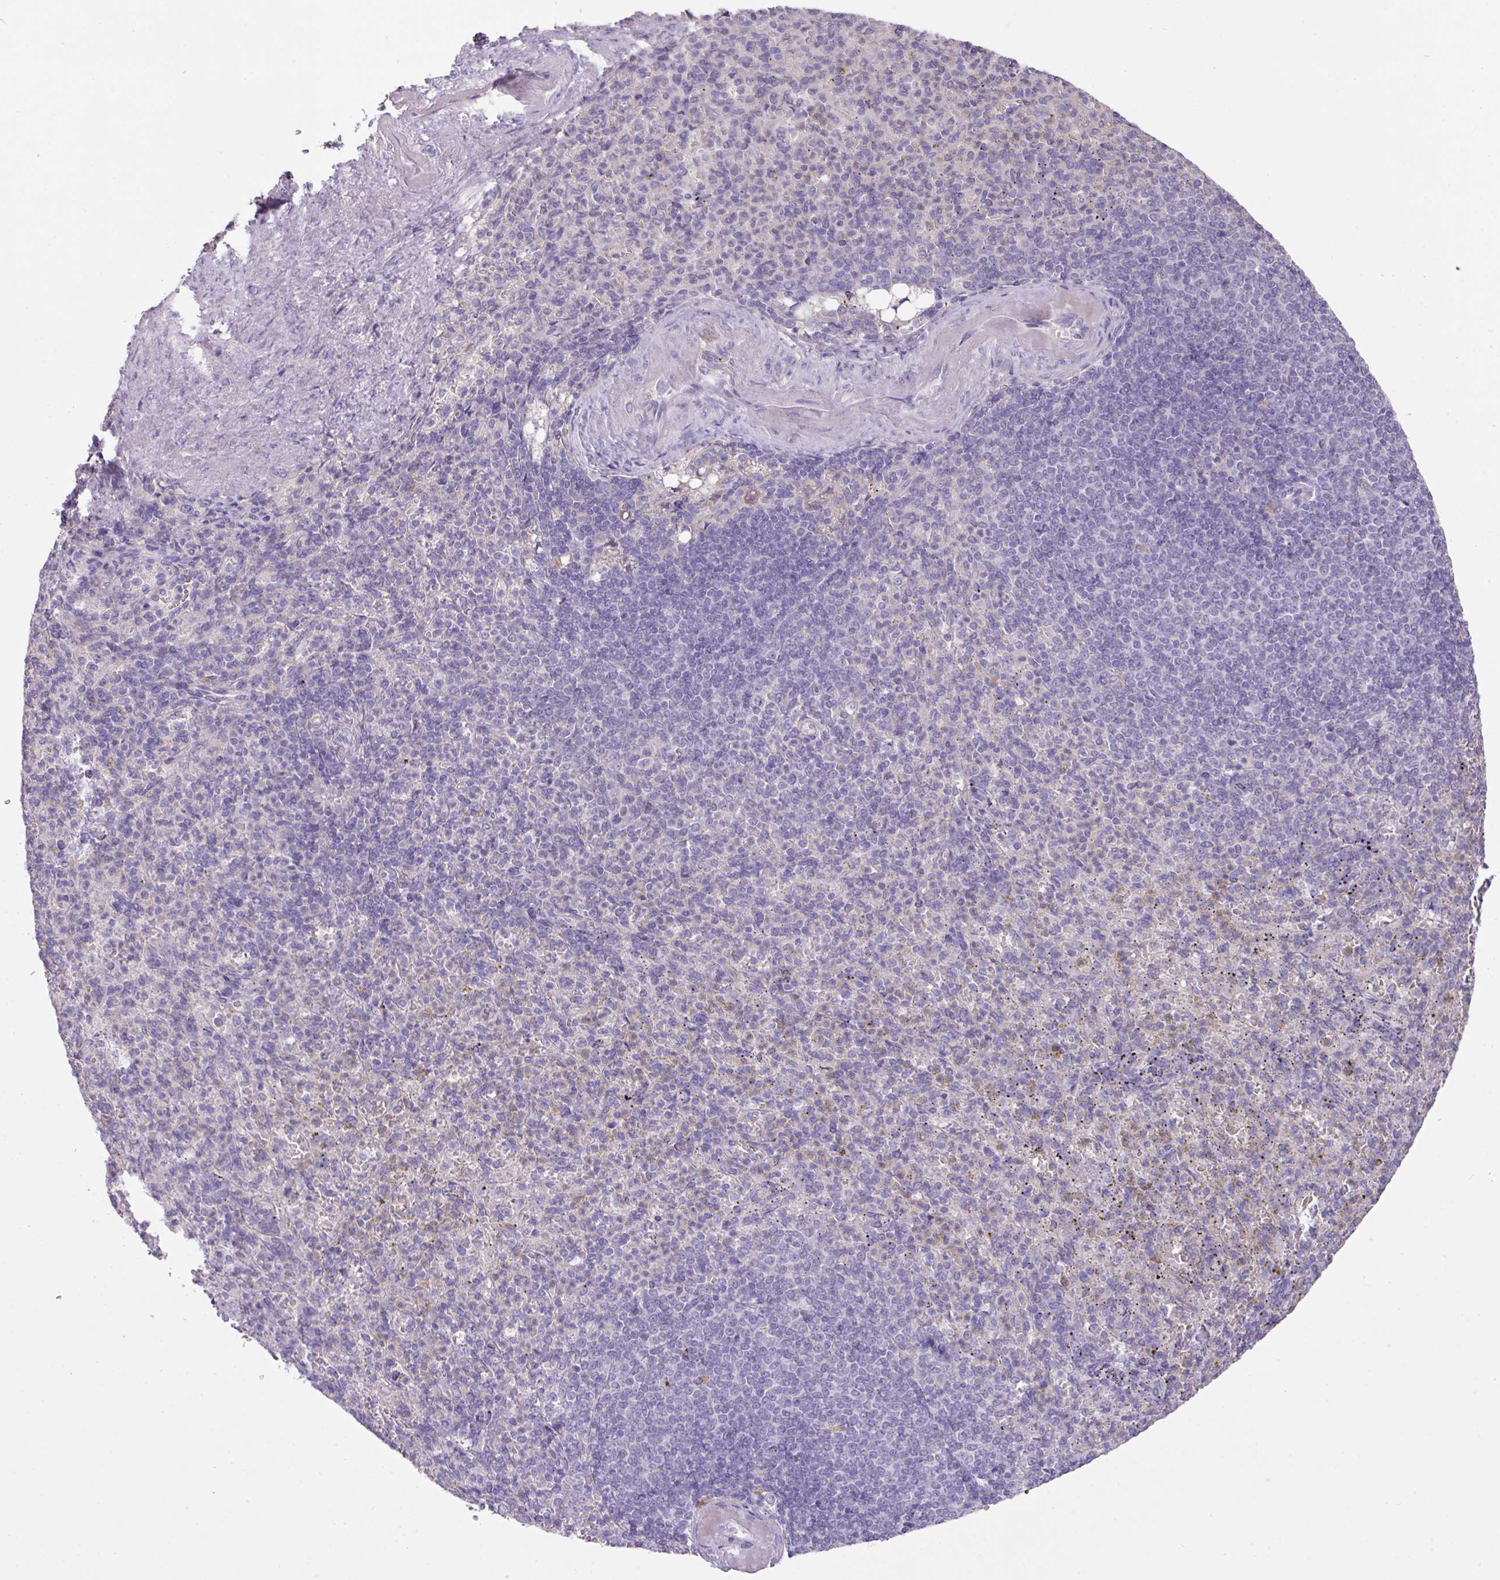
{"staining": {"intensity": "negative", "quantity": "none", "location": "none"}, "tissue": "spleen", "cell_type": "Cells in red pulp", "image_type": "normal", "snomed": [{"axis": "morphology", "description": "Normal tissue, NOS"}, {"axis": "topography", "description": "Spleen"}], "caption": "A high-resolution micrograph shows immunohistochemistry staining of benign spleen, which demonstrates no significant staining in cells in red pulp.", "gene": "PRADC1", "patient": {"sex": "female", "age": 74}}